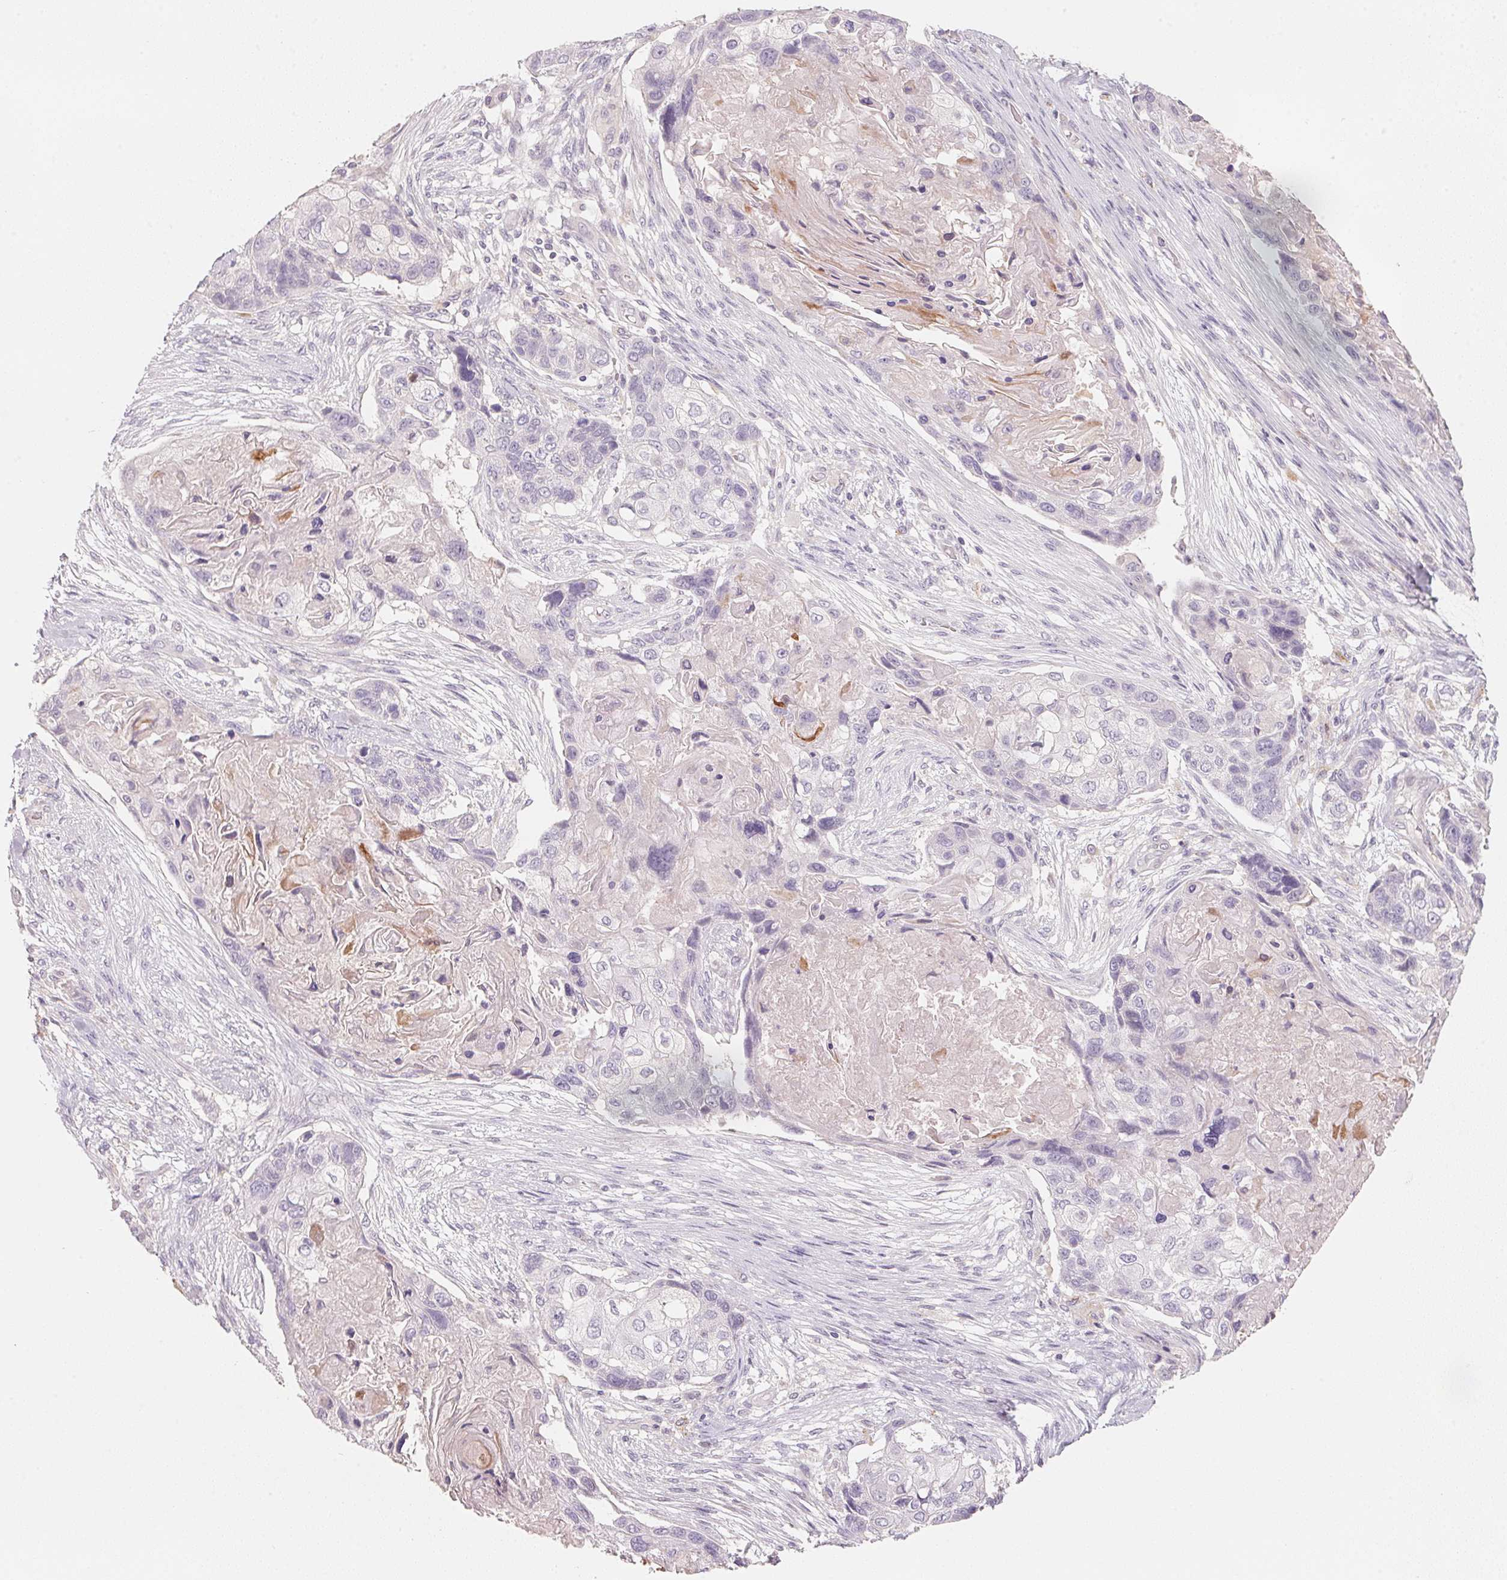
{"staining": {"intensity": "negative", "quantity": "none", "location": "none"}, "tissue": "lung cancer", "cell_type": "Tumor cells", "image_type": "cancer", "snomed": [{"axis": "morphology", "description": "Squamous cell carcinoma, NOS"}, {"axis": "topography", "description": "Lung"}], "caption": "Tumor cells show no significant staining in lung cancer (squamous cell carcinoma). (DAB immunohistochemistry (IHC), high magnification).", "gene": "TREH", "patient": {"sex": "male", "age": 69}}